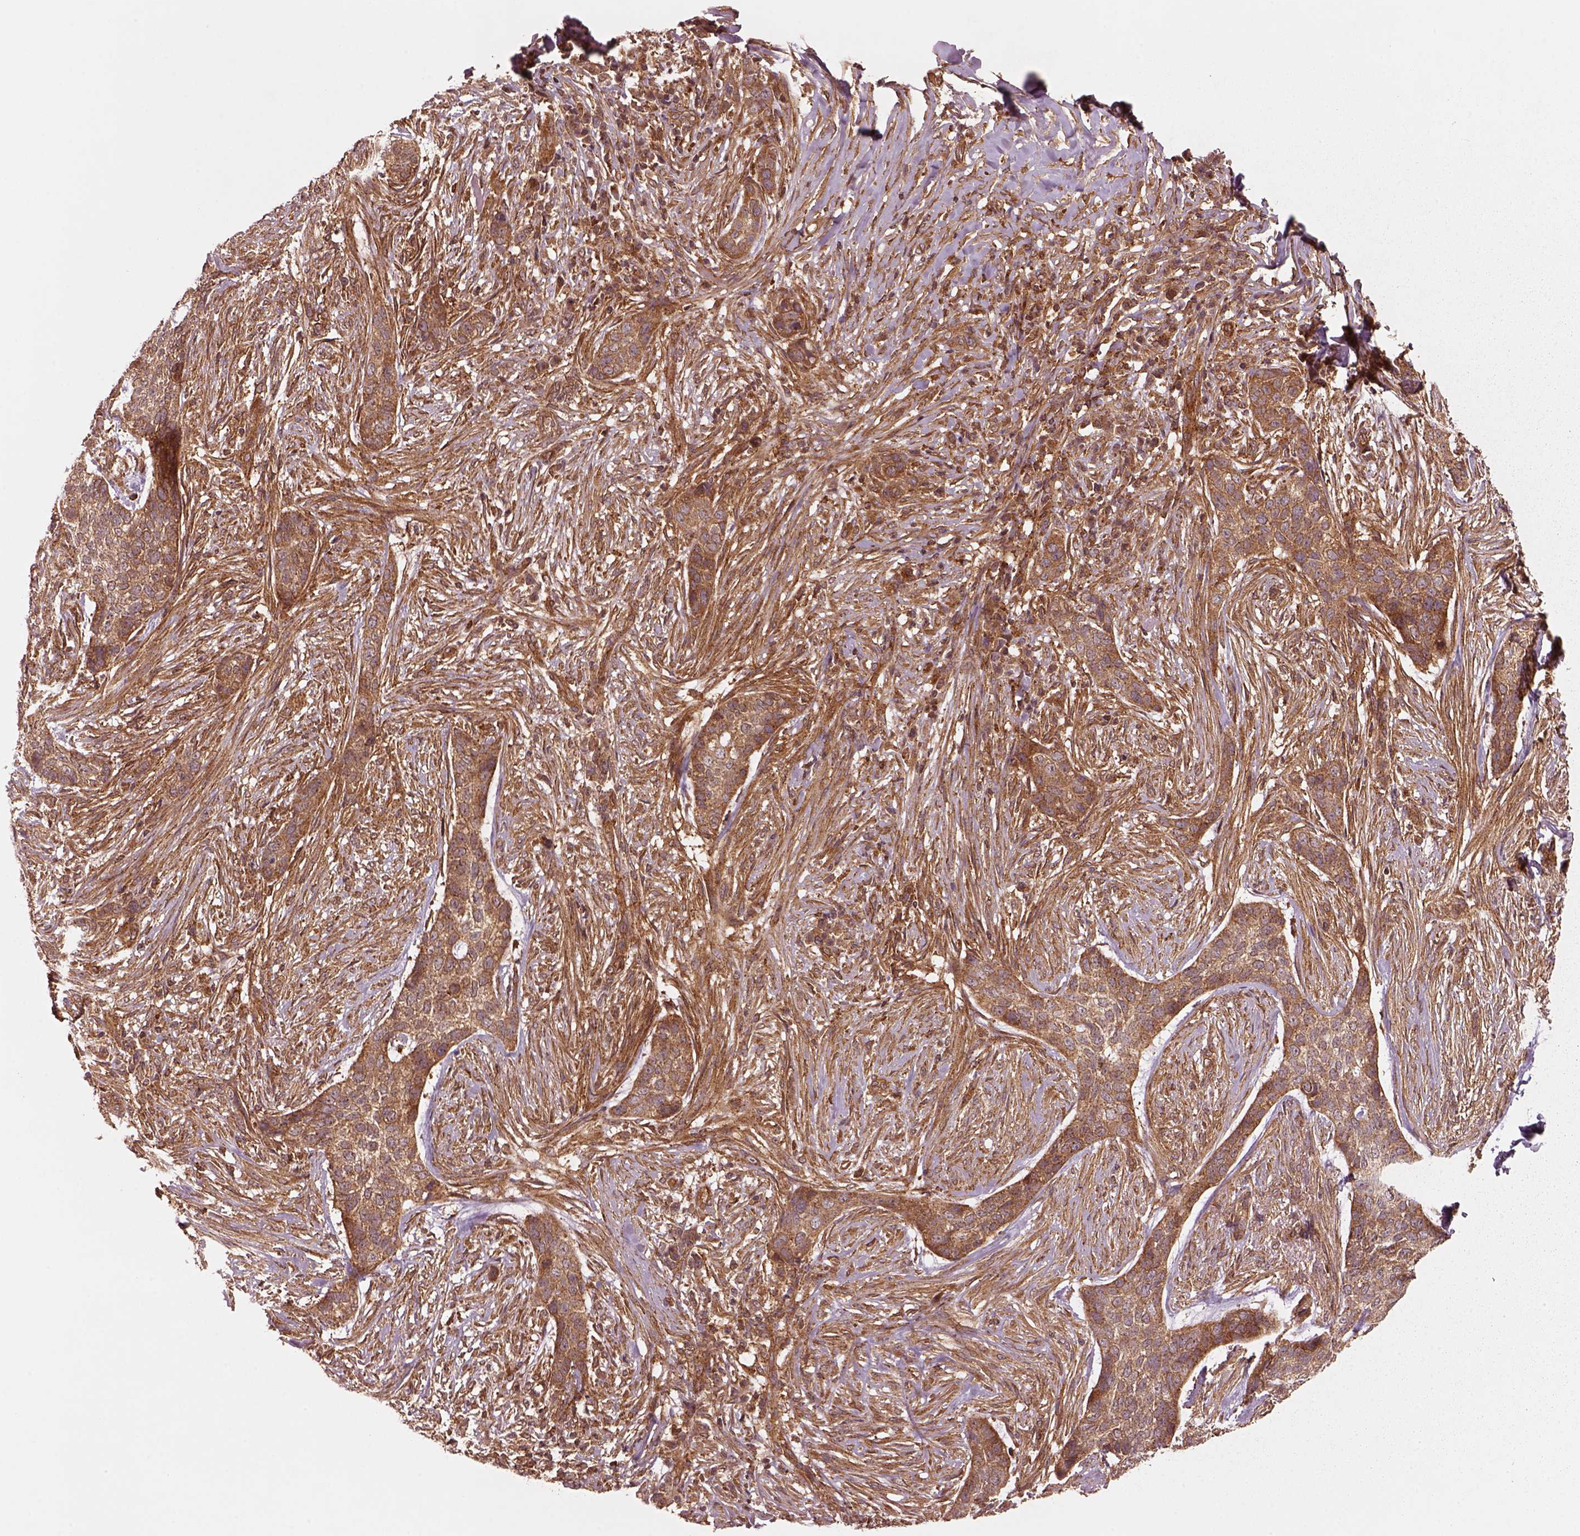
{"staining": {"intensity": "moderate", "quantity": "25%-75%", "location": "cytoplasmic/membranous"}, "tissue": "skin cancer", "cell_type": "Tumor cells", "image_type": "cancer", "snomed": [{"axis": "morphology", "description": "Basal cell carcinoma"}, {"axis": "topography", "description": "Skin"}], "caption": "Approximately 25%-75% of tumor cells in human skin cancer (basal cell carcinoma) display moderate cytoplasmic/membranous protein positivity as visualized by brown immunohistochemical staining.", "gene": "WASHC2A", "patient": {"sex": "female", "age": 69}}